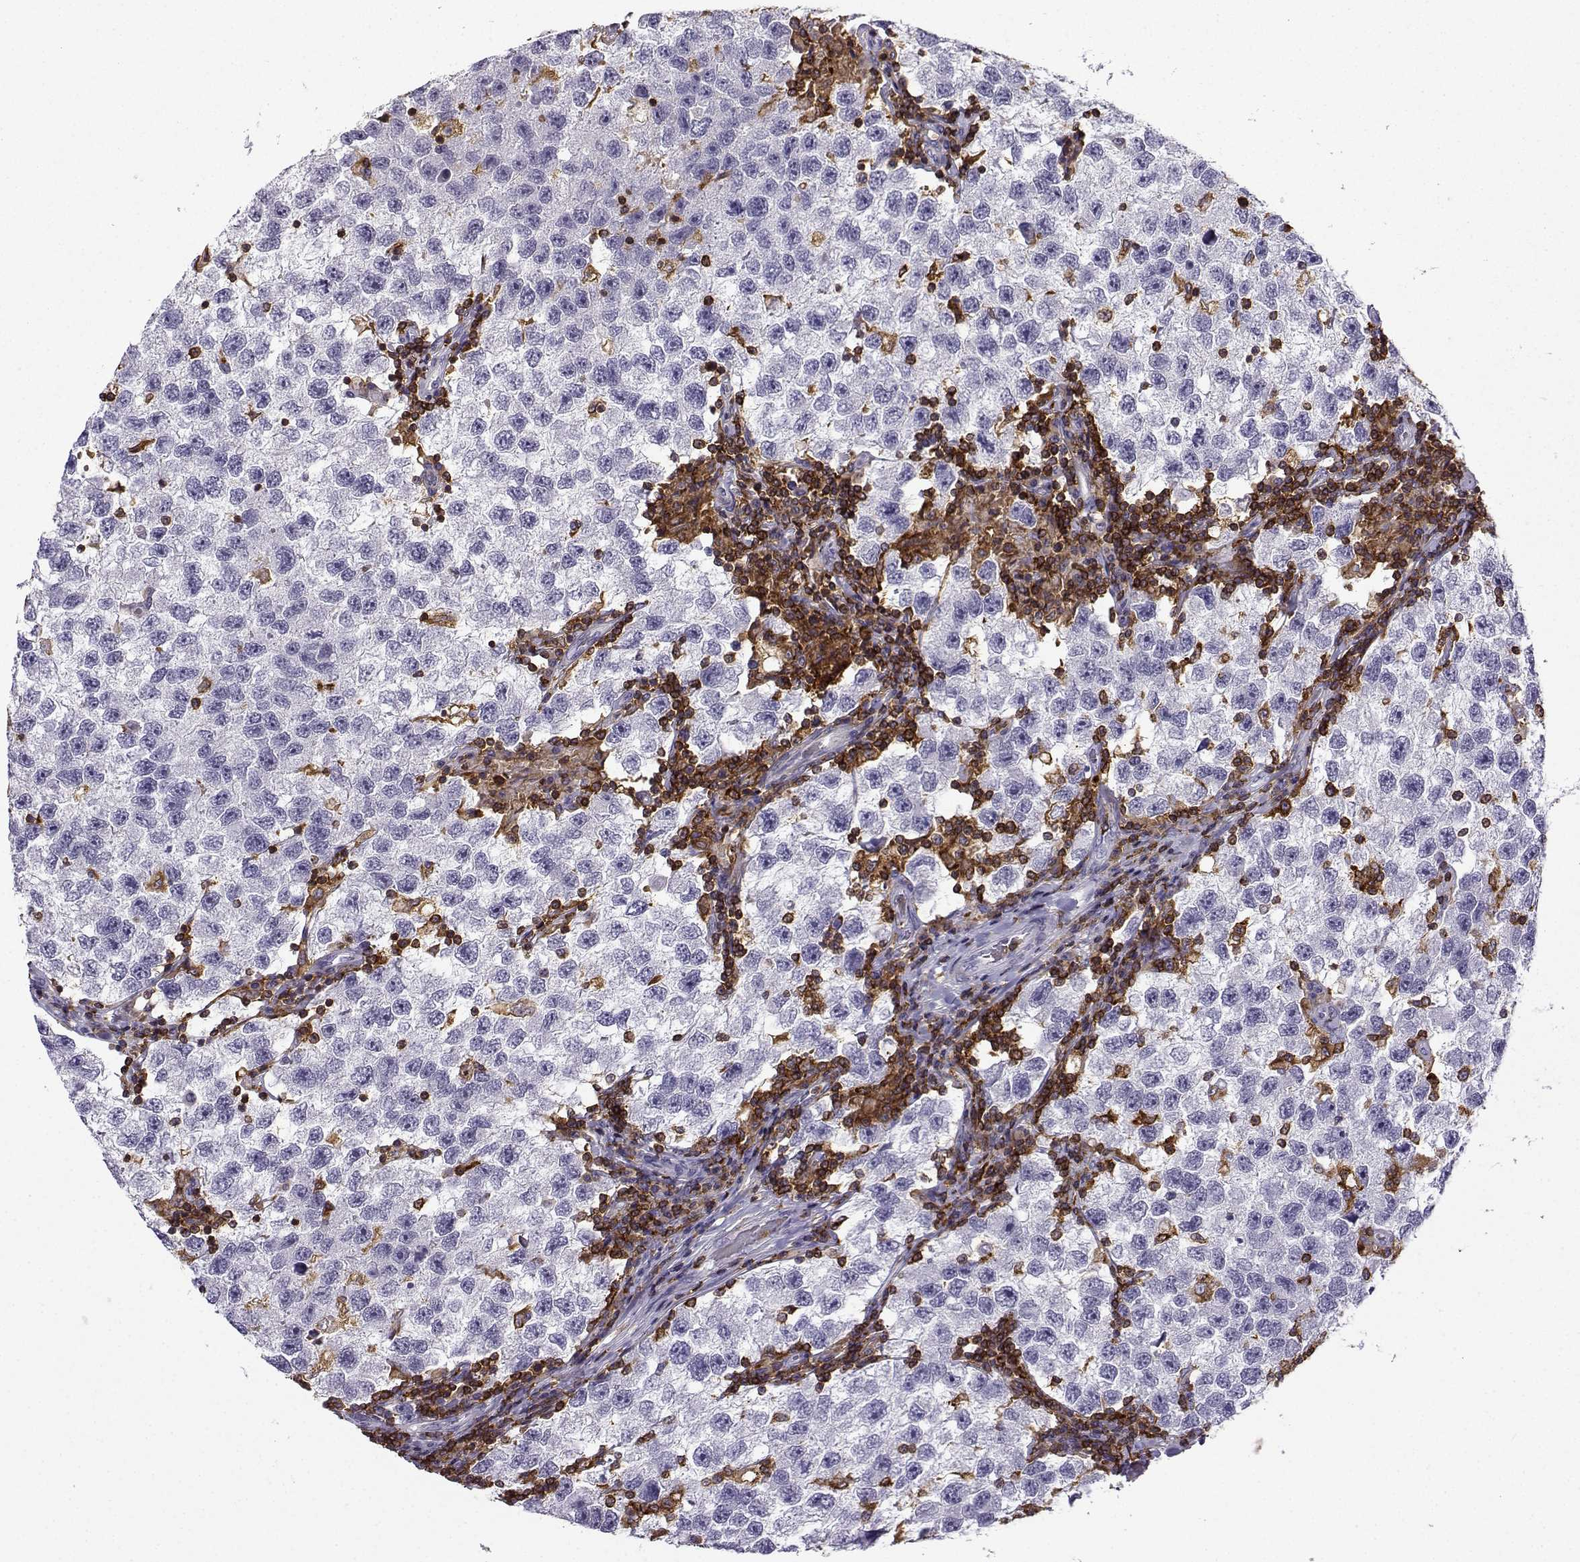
{"staining": {"intensity": "negative", "quantity": "none", "location": "none"}, "tissue": "testis cancer", "cell_type": "Tumor cells", "image_type": "cancer", "snomed": [{"axis": "morphology", "description": "Seminoma, NOS"}, {"axis": "topography", "description": "Testis"}], "caption": "Photomicrograph shows no significant protein positivity in tumor cells of testis cancer. (Stains: DAB (3,3'-diaminobenzidine) IHC with hematoxylin counter stain, Microscopy: brightfield microscopy at high magnification).", "gene": "DOCK10", "patient": {"sex": "male", "age": 26}}